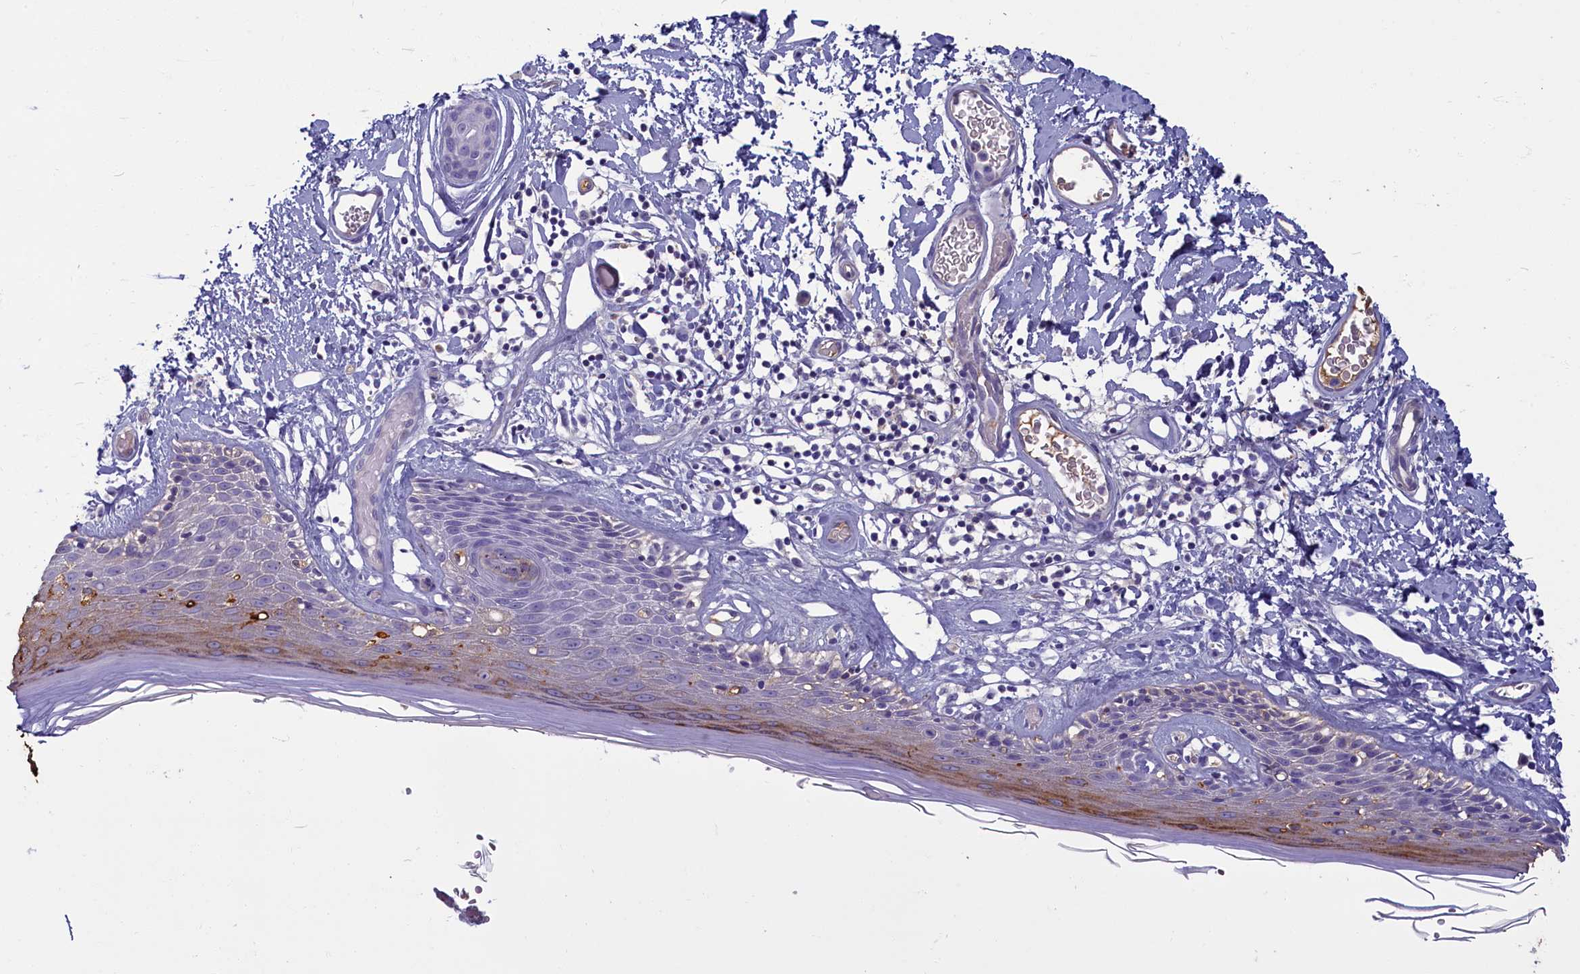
{"staining": {"intensity": "moderate", "quantity": "<25%", "location": "cytoplasmic/membranous"}, "tissue": "skin", "cell_type": "Epidermal cells", "image_type": "normal", "snomed": [{"axis": "morphology", "description": "Normal tissue, NOS"}, {"axis": "topography", "description": "Adipose tissue"}, {"axis": "topography", "description": "Vascular tissue"}, {"axis": "topography", "description": "Vulva"}, {"axis": "topography", "description": "Peripheral nerve tissue"}], "caption": "This is an image of IHC staining of unremarkable skin, which shows moderate expression in the cytoplasmic/membranous of epidermal cells.", "gene": "SV2C", "patient": {"sex": "female", "age": 86}}